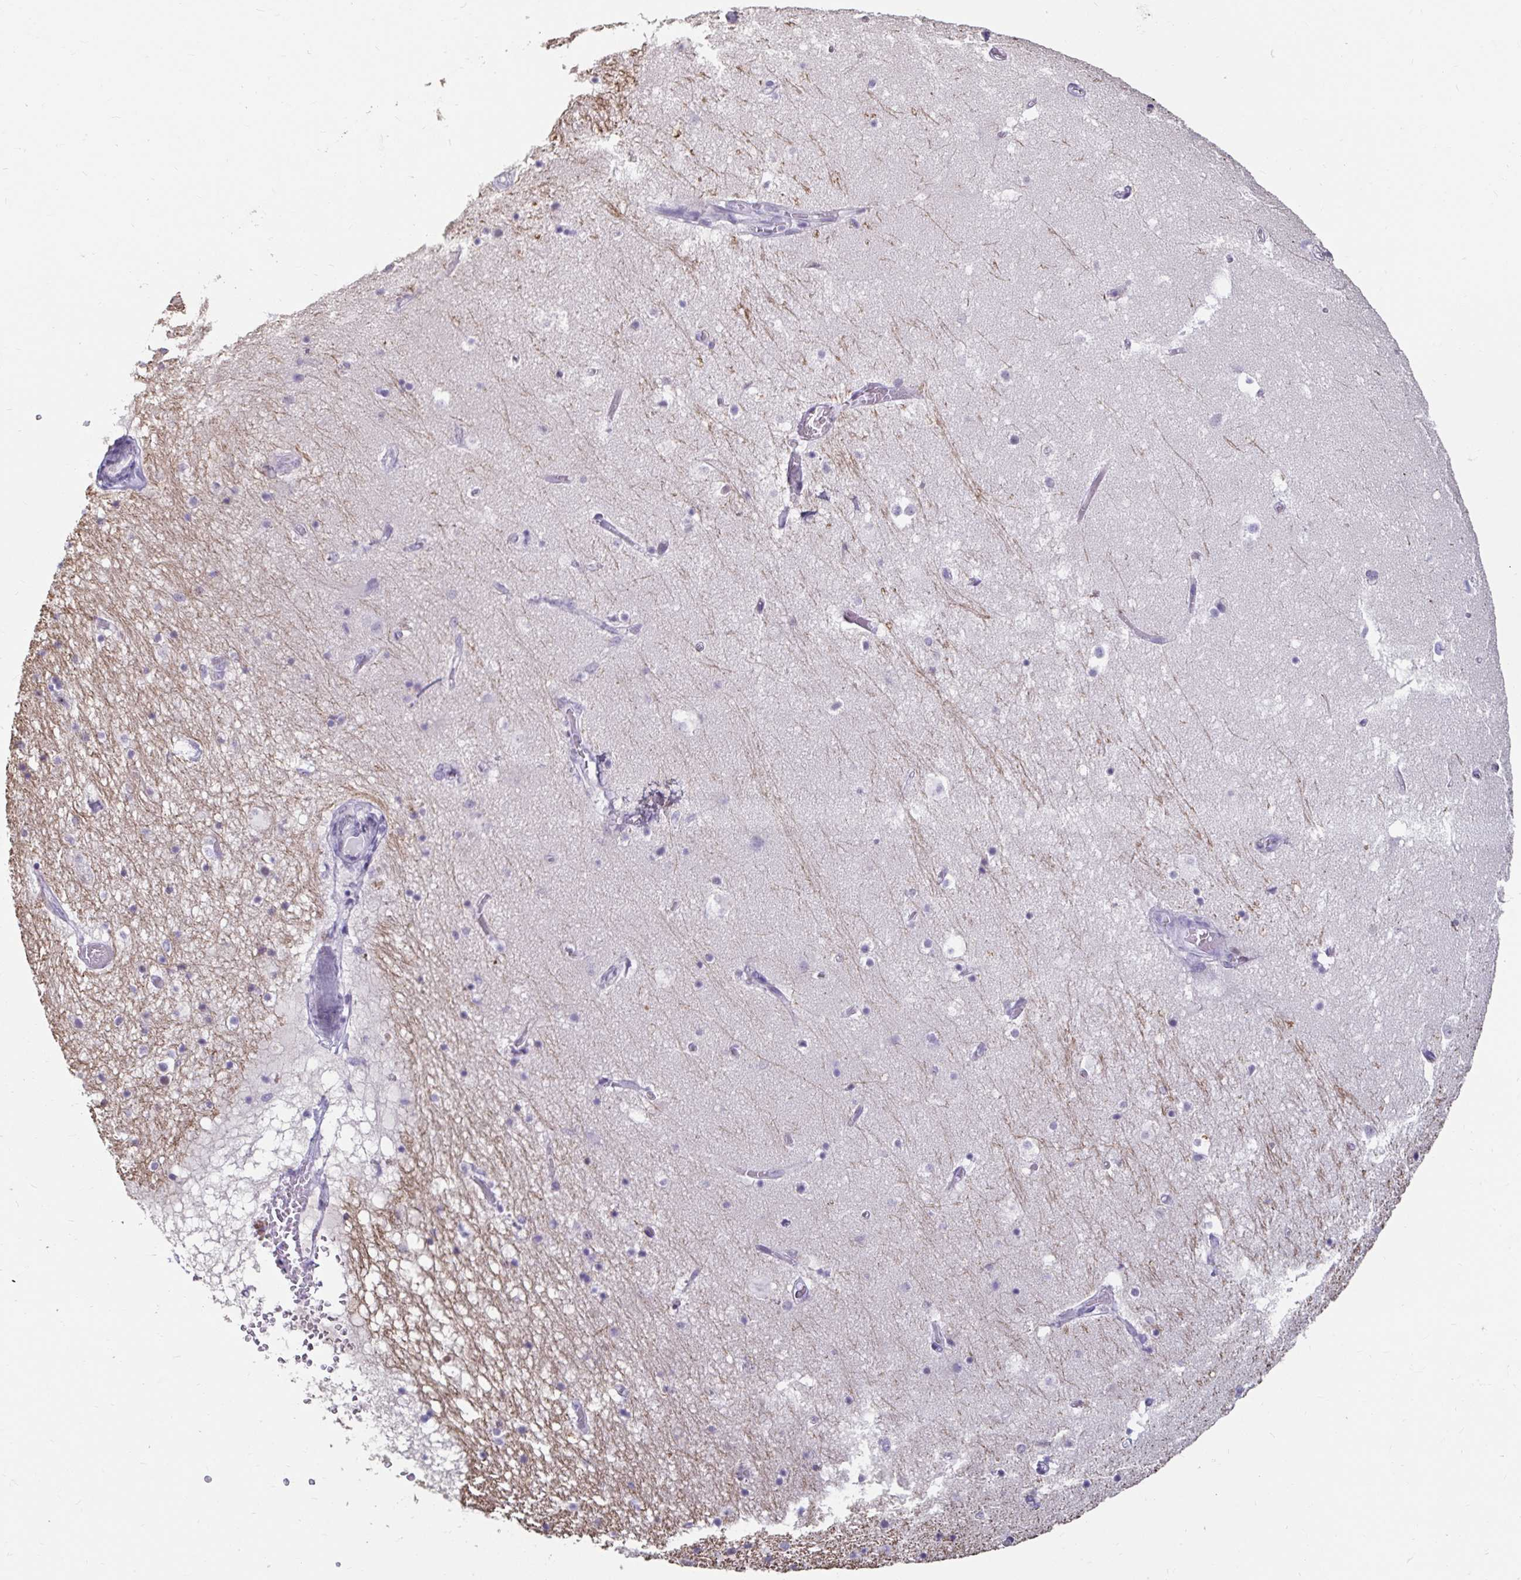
{"staining": {"intensity": "negative", "quantity": "none", "location": "none"}, "tissue": "hippocampus", "cell_type": "Glial cells", "image_type": "normal", "snomed": [{"axis": "morphology", "description": "Normal tissue, NOS"}, {"axis": "topography", "description": "Hippocampus"}], "caption": "The image exhibits no significant staining in glial cells of hippocampus. (Brightfield microscopy of DAB (3,3'-diaminobenzidine) IHC at high magnification).", "gene": "ANLN", "patient": {"sex": "female", "age": 52}}